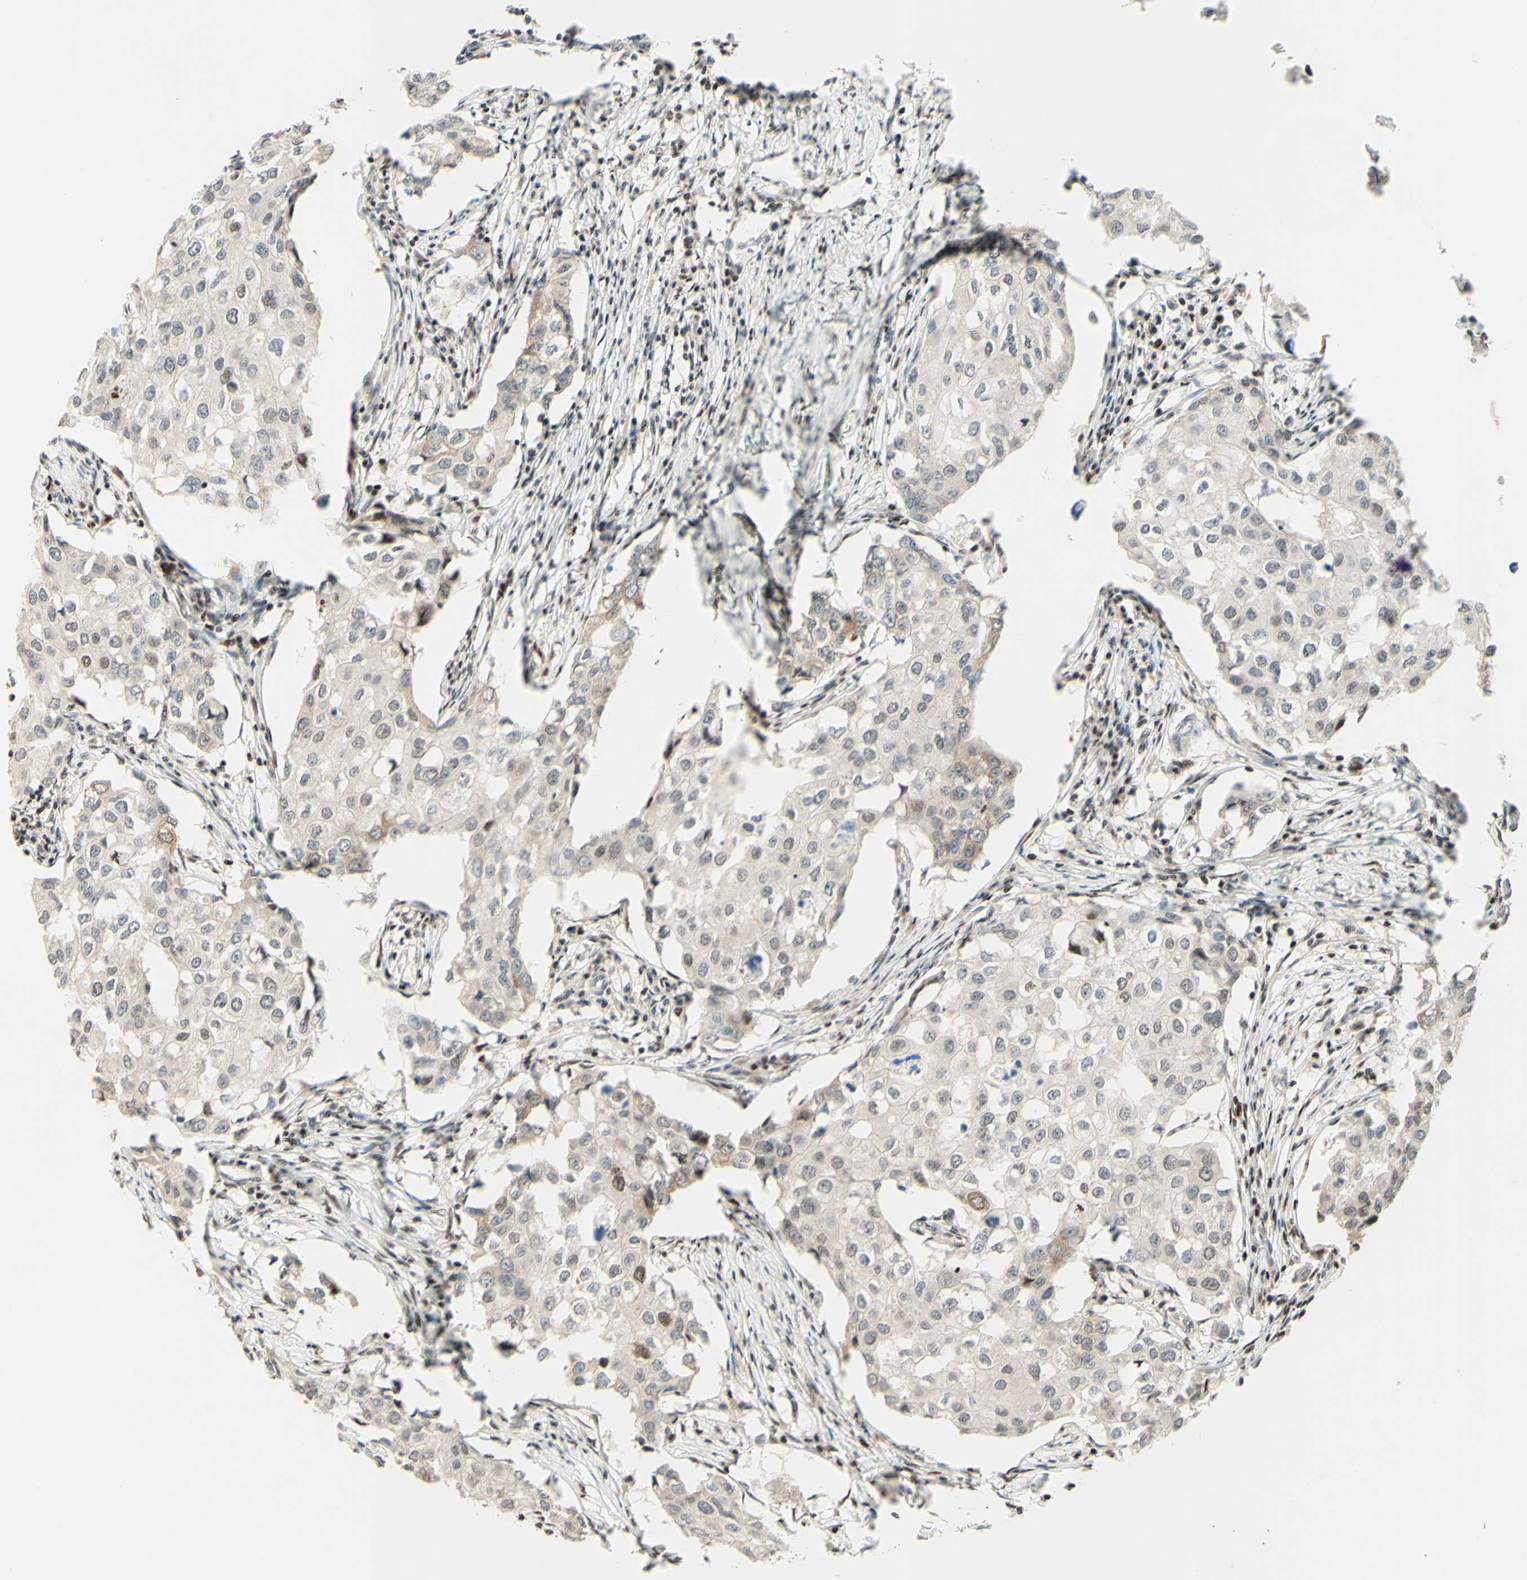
{"staining": {"intensity": "weak", "quantity": "25%-75%", "location": "cytoplasmic/membranous,nuclear"}, "tissue": "breast cancer", "cell_type": "Tumor cells", "image_type": "cancer", "snomed": [{"axis": "morphology", "description": "Duct carcinoma"}, {"axis": "topography", "description": "Breast"}], "caption": "Immunohistochemical staining of human breast infiltrating ductal carcinoma exhibits low levels of weak cytoplasmic/membranous and nuclear protein expression in approximately 25%-75% of tumor cells.", "gene": "CDKL5", "patient": {"sex": "female", "age": 27}}